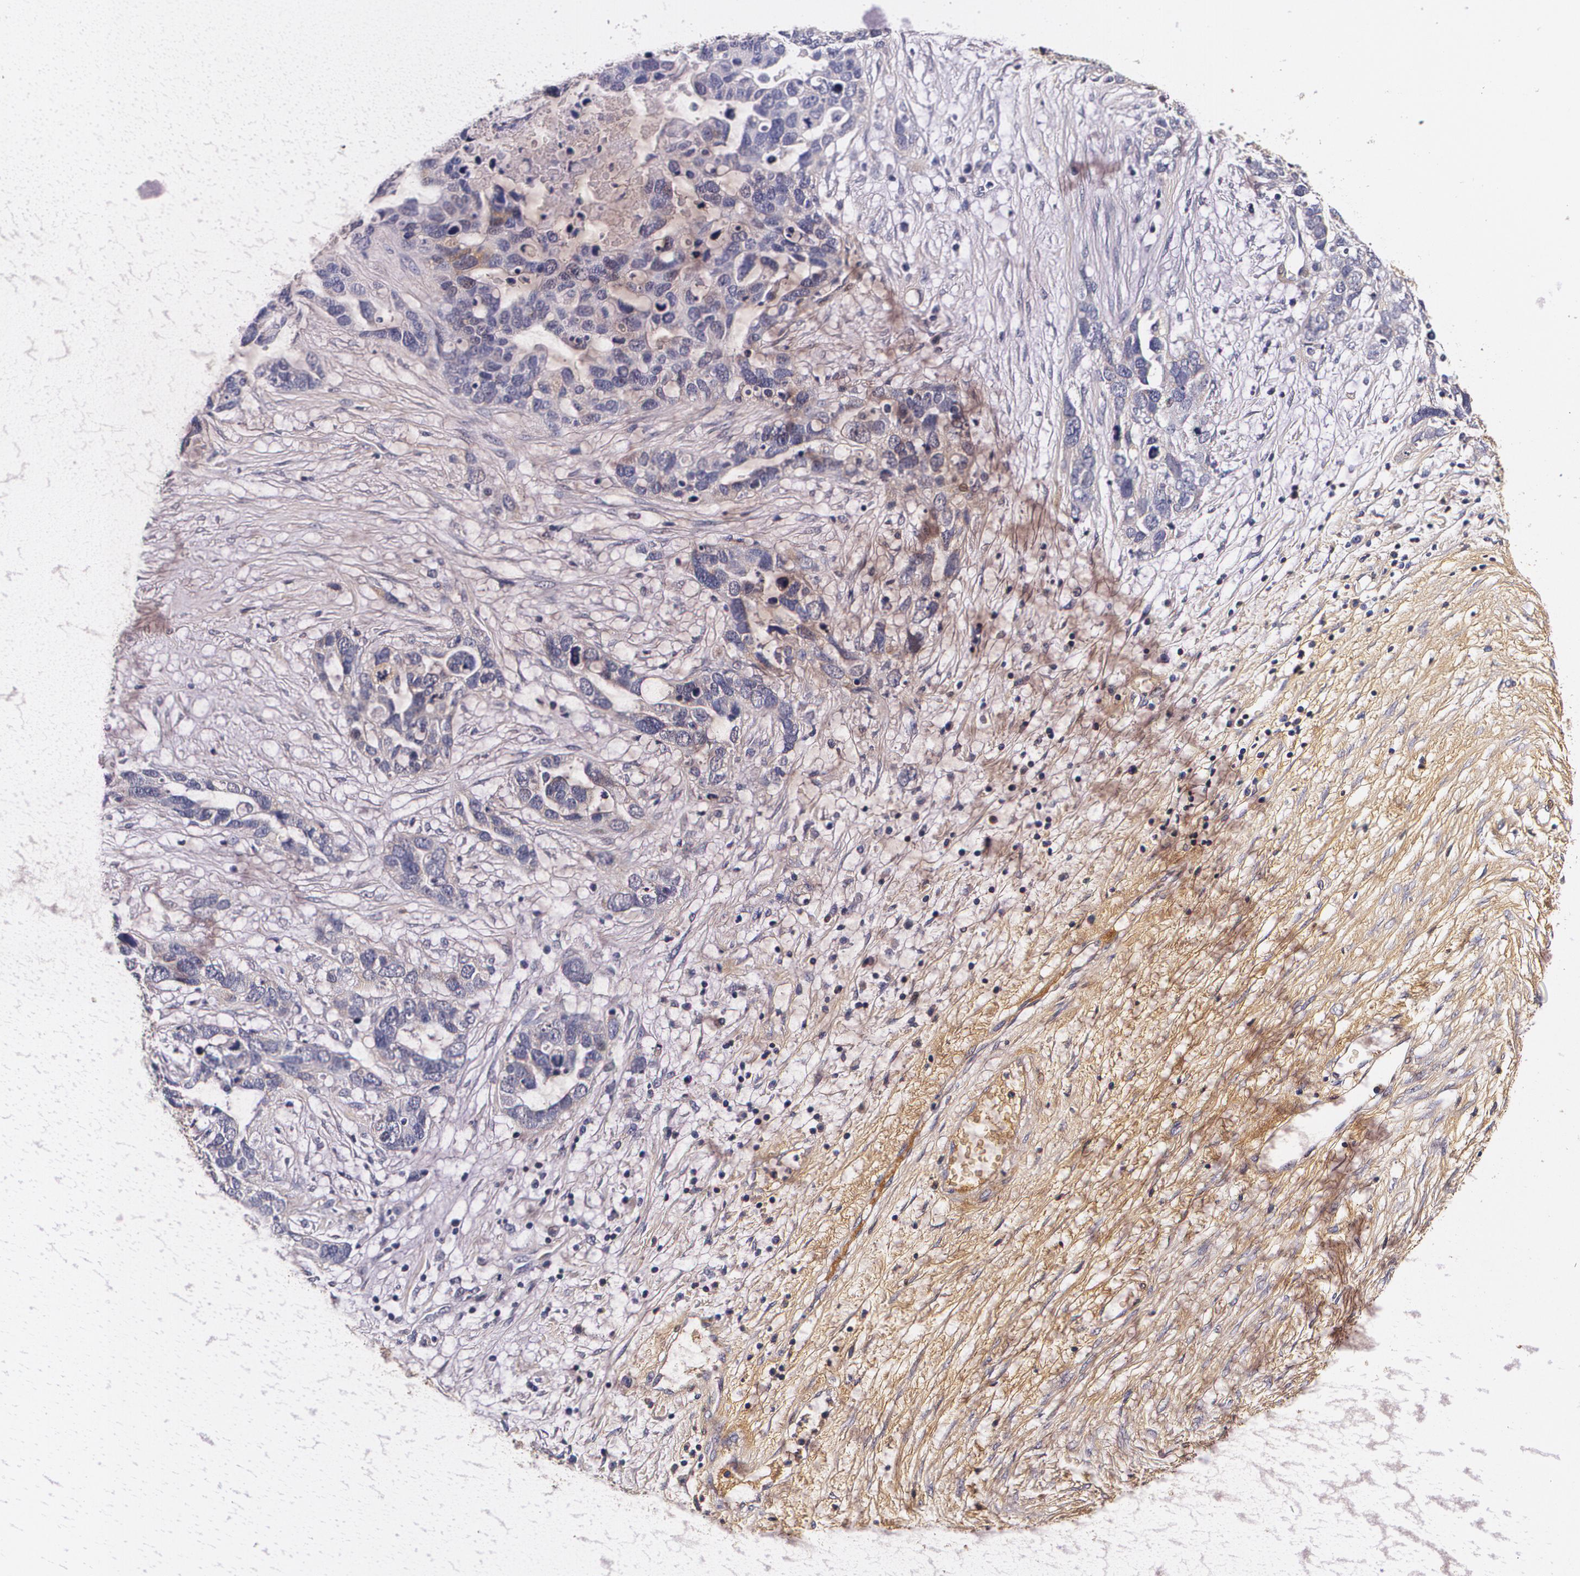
{"staining": {"intensity": "negative", "quantity": "none", "location": "none"}, "tissue": "ovarian cancer", "cell_type": "Tumor cells", "image_type": "cancer", "snomed": [{"axis": "morphology", "description": "Cystadenocarcinoma, serous, NOS"}, {"axis": "topography", "description": "Ovary"}], "caption": "High magnification brightfield microscopy of ovarian cancer (serous cystadenocarcinoma) stained with DAB (3,3'-diaminobenzidine) (brown) and counterstained with hematoxylin (blue): tumor cells show no significant expression.", "gene": "TTR", "patient": {"sex": "female", "age": 54}}